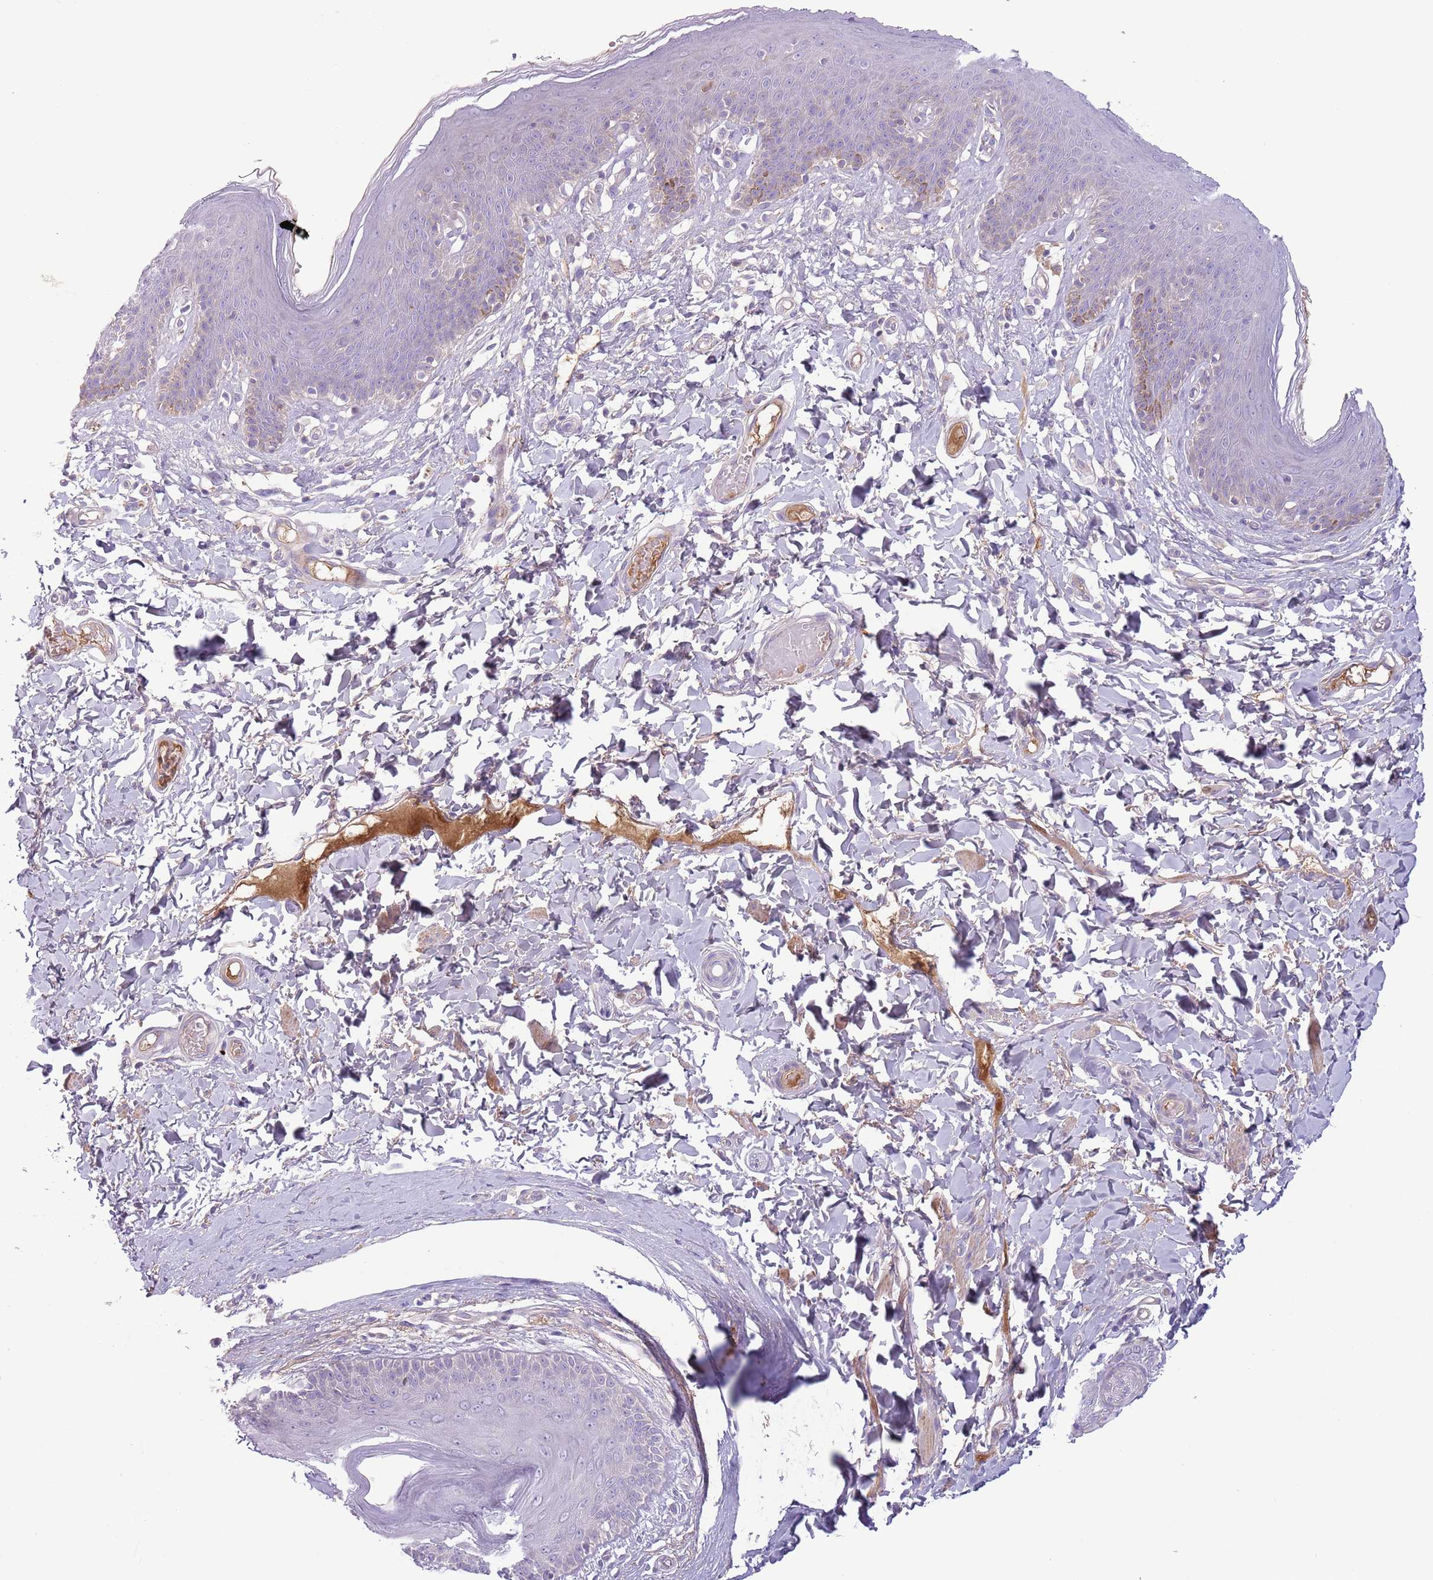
{"staining": {"intensity": "negative", "quantity": "none", "location": "none"}, "tissue": "skin", "cell_type": "Epidermal cells", "image_type": "normal", "snomed": [{"axis": "morphology", "description": "Normal tissue, NOS"}, {"axis": "topography", "description": "Vulva"}], "caption": "This is an IHC histopathology image of unremarkable skin. There is no positivity in epidermal cells.", "gene": "CFH", "patient": {"sex": "female", "age": 66}}